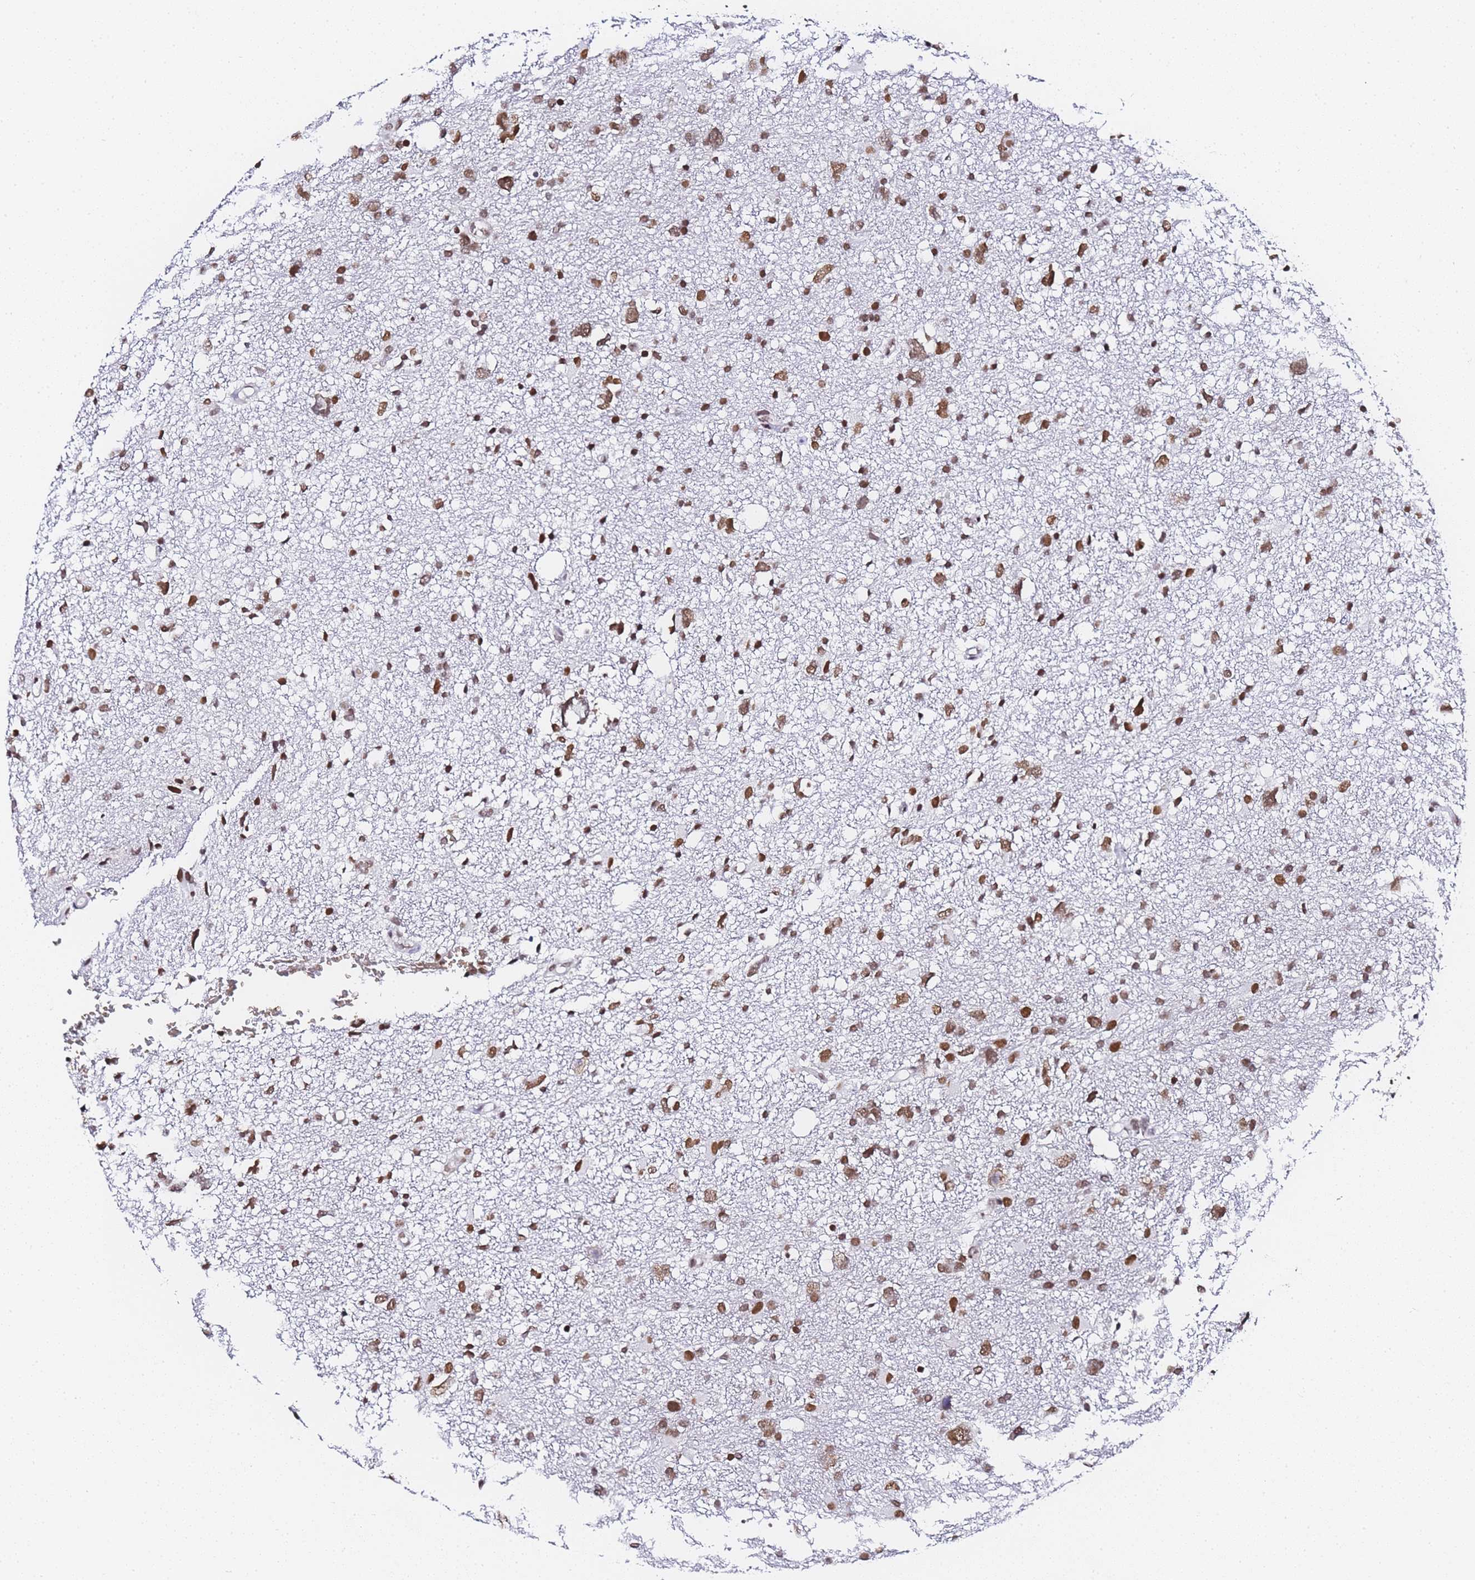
{"staining": {"intensity": "moderate", "quantity": ">75%", "location": "nuclear"}, "tissue": "glioma", "cell_type": "Tumor cells", "image_type": "cancer", "snomed": [{"axis": "morphology", "description": "Glioma, malignant, High grade"}, {"axis": "topography", "description": "Brain"}], "caption": "Immunohistochemistry micrograph of high-grade glioma (malignant) stained for a protein (brown), which exhibits medium levels of moderate nuclear positivity in approximately >75% of tumor cells.", "gene": "POLR1A", "patient": {"sex": "male", "age": 61}}